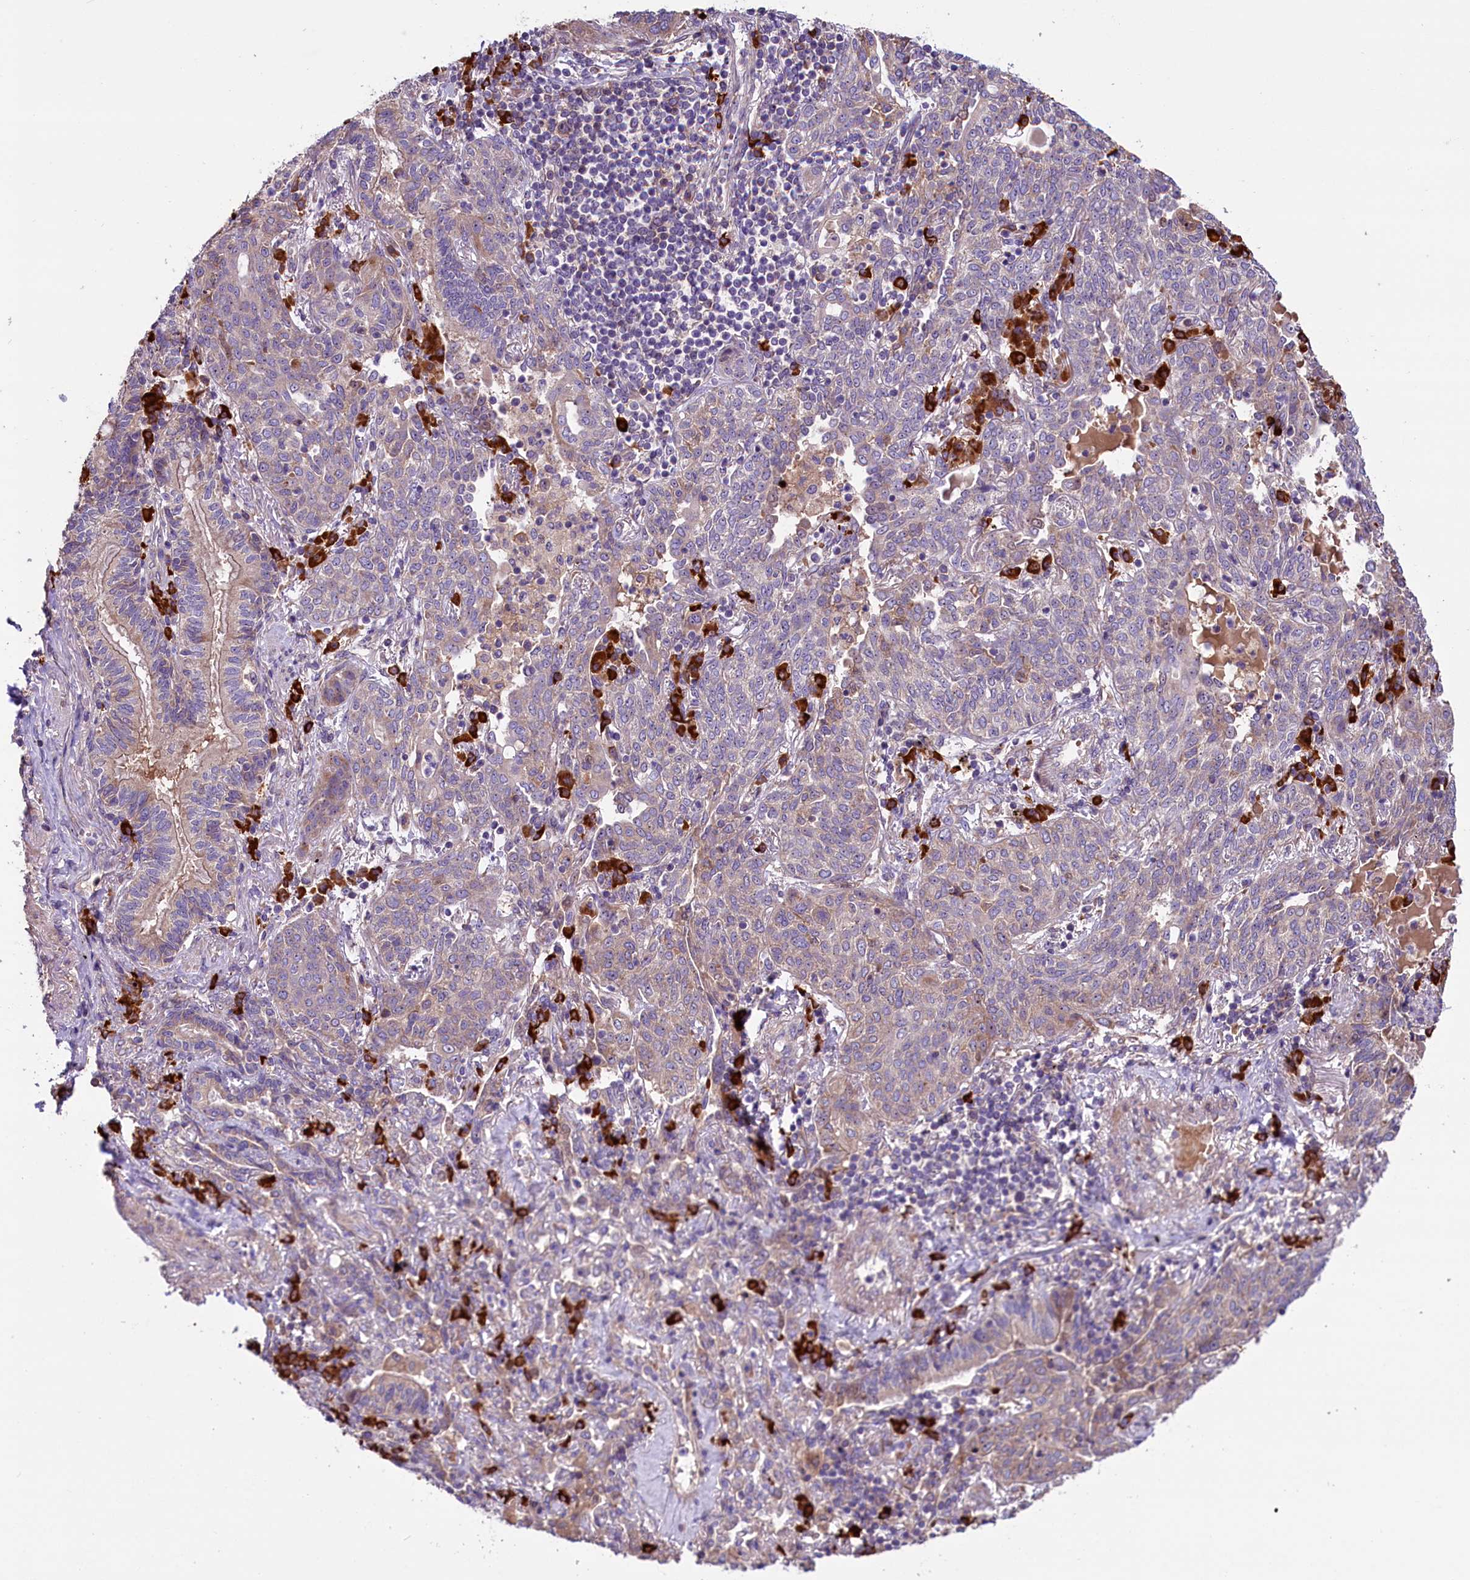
{"staining": {"intensity": "weak", "quantity": "25%-75%", "location": "cytoplasmic/membranous"}, "tissue": "lung cancer", "cell_type": "Tumor cells", "image_type": "cancer", "snomed": [{"axis": "morphology", "description": "Squamous cell carcinoma, NOS"}, {"axis": "topography", "description": "Lung"}], "caption": "Protein staining displays weak cytoplasmic/membranous positivity in approximately 25%-75% of tumor cells in lung cancer (squamous cell carcinoma).", "gene": "FRY", "patient": {"sex": "female", "age": 70}}